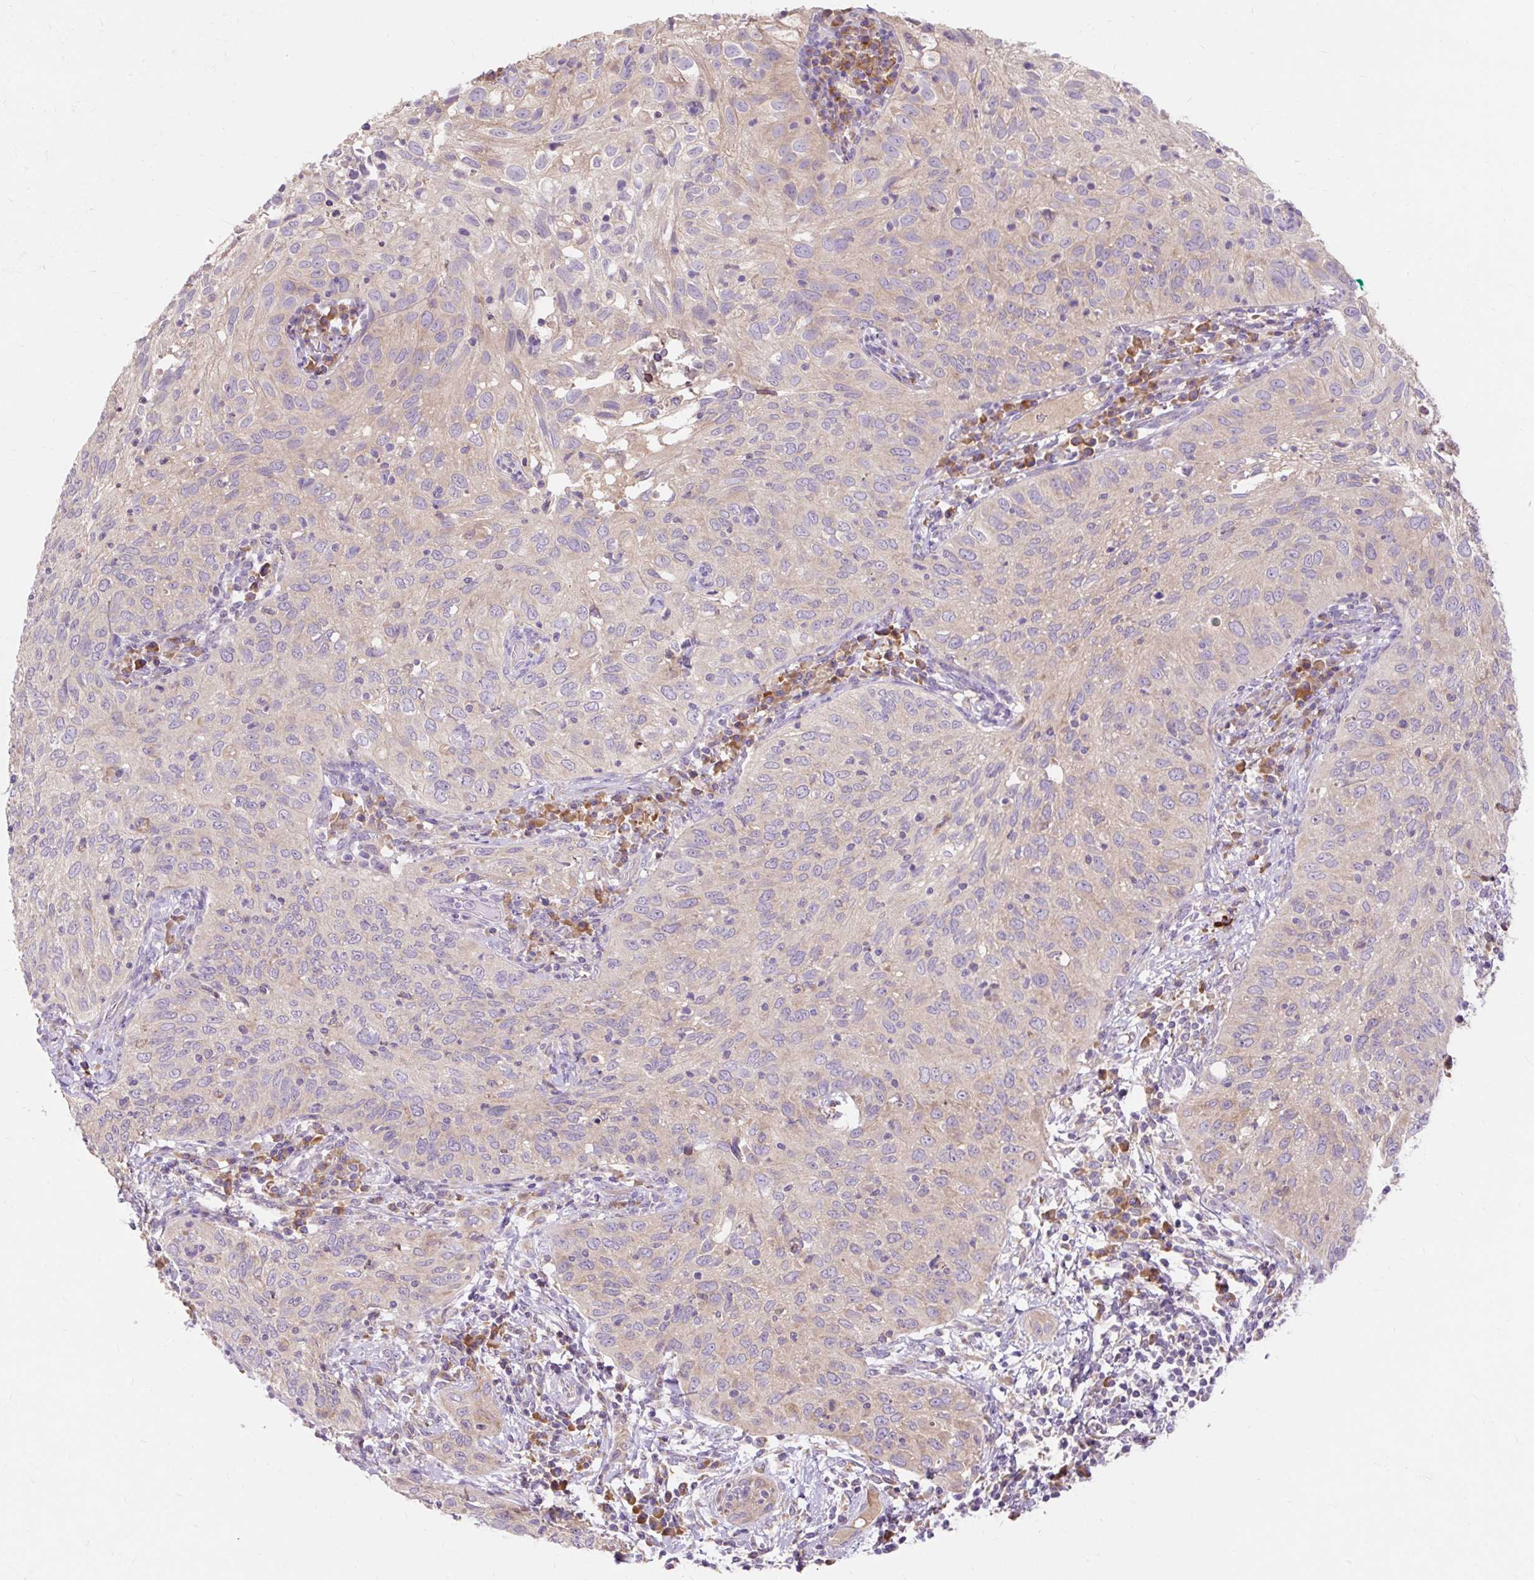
{"staining": {"intensity": "negative", "quantity": "none", "location": "none"}, "tissue": "cervical cancer", "cell_type": "Tumor cells", "image_type": "cancer", "snomed": [{"axis": "morphology", "description": "Squamous cell carcinoma, NOS"}, {"axis": "topography", "description": "Cervix"}], "caption": "The immunohistochemistry histopathology image has no significant staining in tumor cells of cervical squamous cell carcinoma tissue.", "gene": "SEC63", "patient": {"sex": "female", "age": 52}}